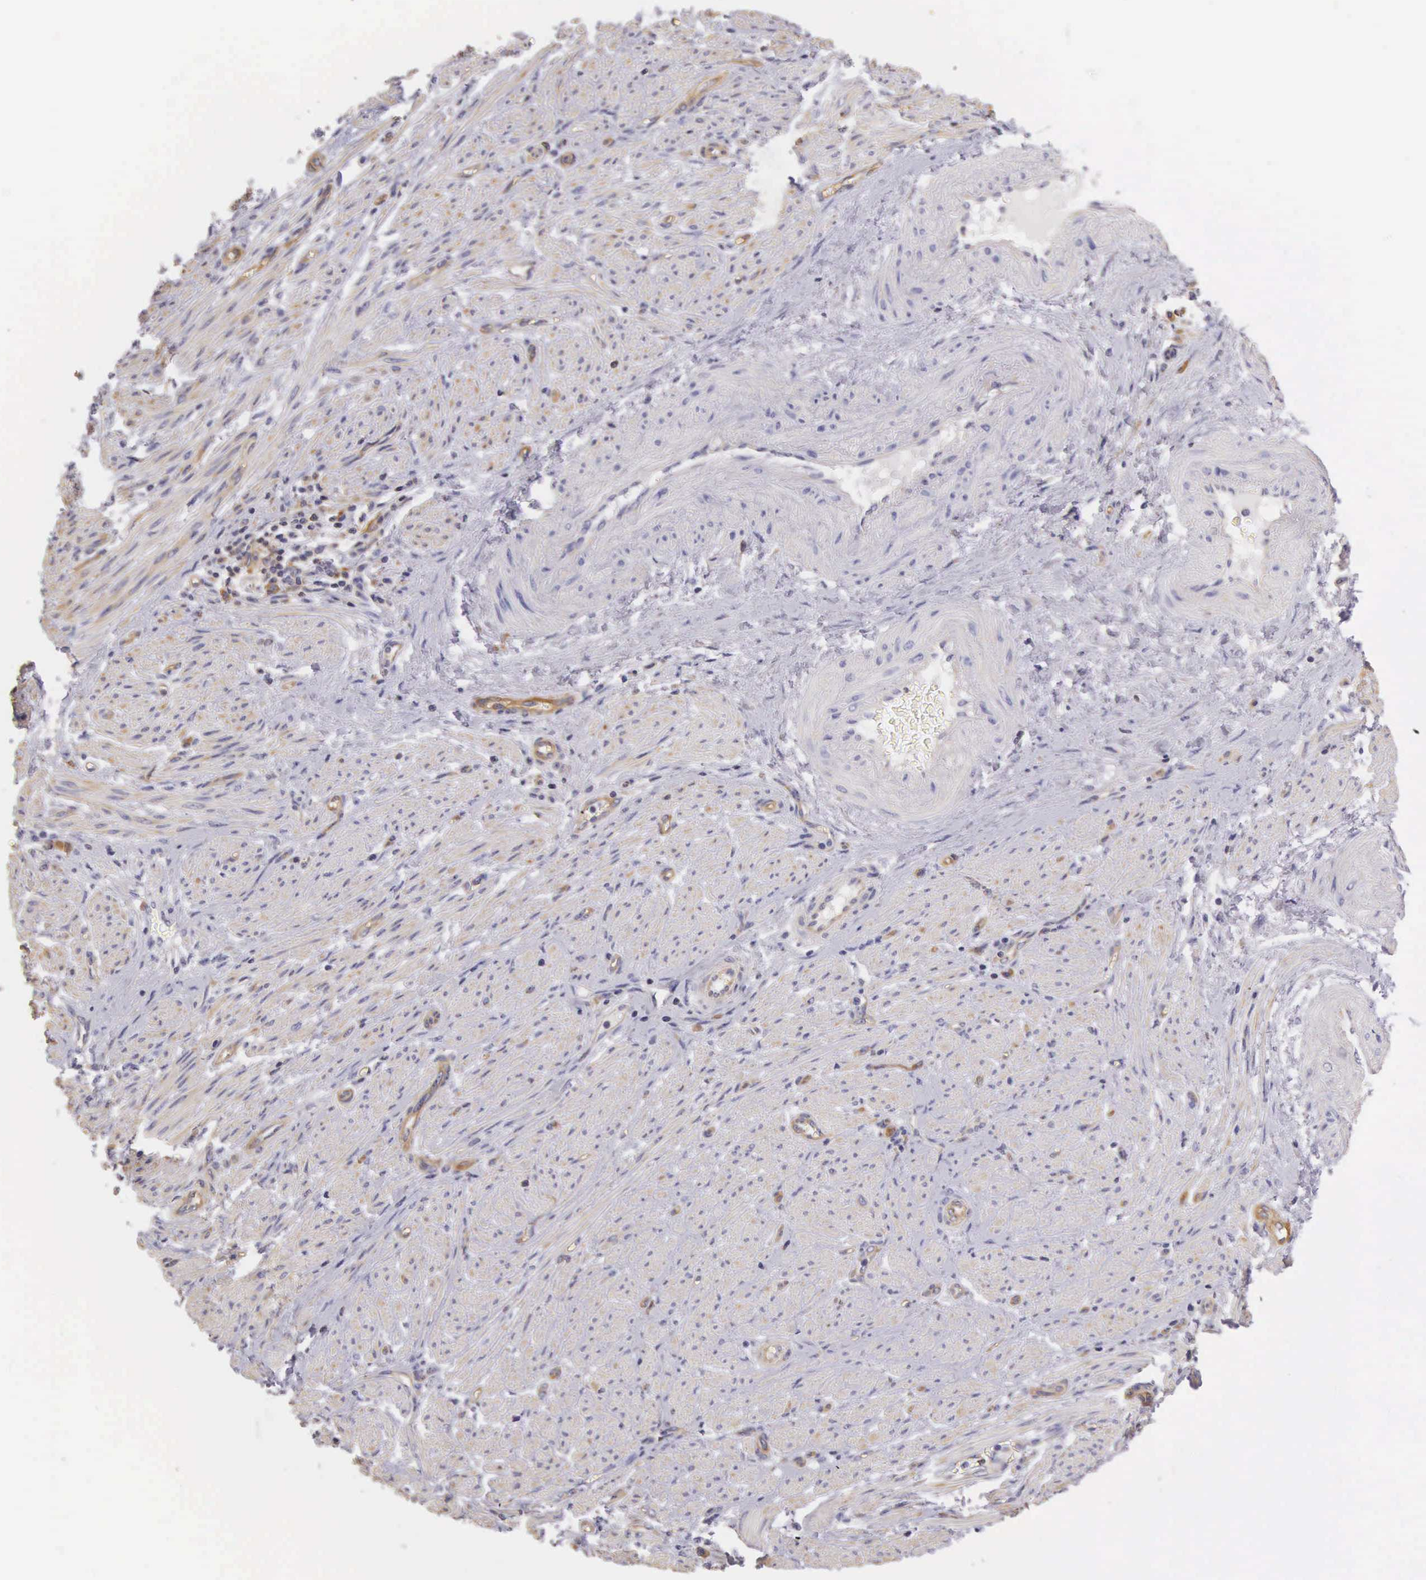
{"staining": {"intensity": "moderate", "quantity": "25%-75%", "location": "cytoplasmic/membranous"}, "tissue": "endometrial cancer", "cell_type": "Tumor cells", "image_type": "cancer", "snomed": [{"axis": "morphology", "description": "Adenocarcinoma, NOS"}, {"axis": "topography", "description": "Endometrium"}], "caption": "Endometrial adenocarcinoma was stained to show a protein in brown. There is medium levels of moderate cytoplasmic/membranous staining in about 25%-75% of tumor cells.", "gene": "OSBPL3", "patient": {"sex": "female", "age": 63}}